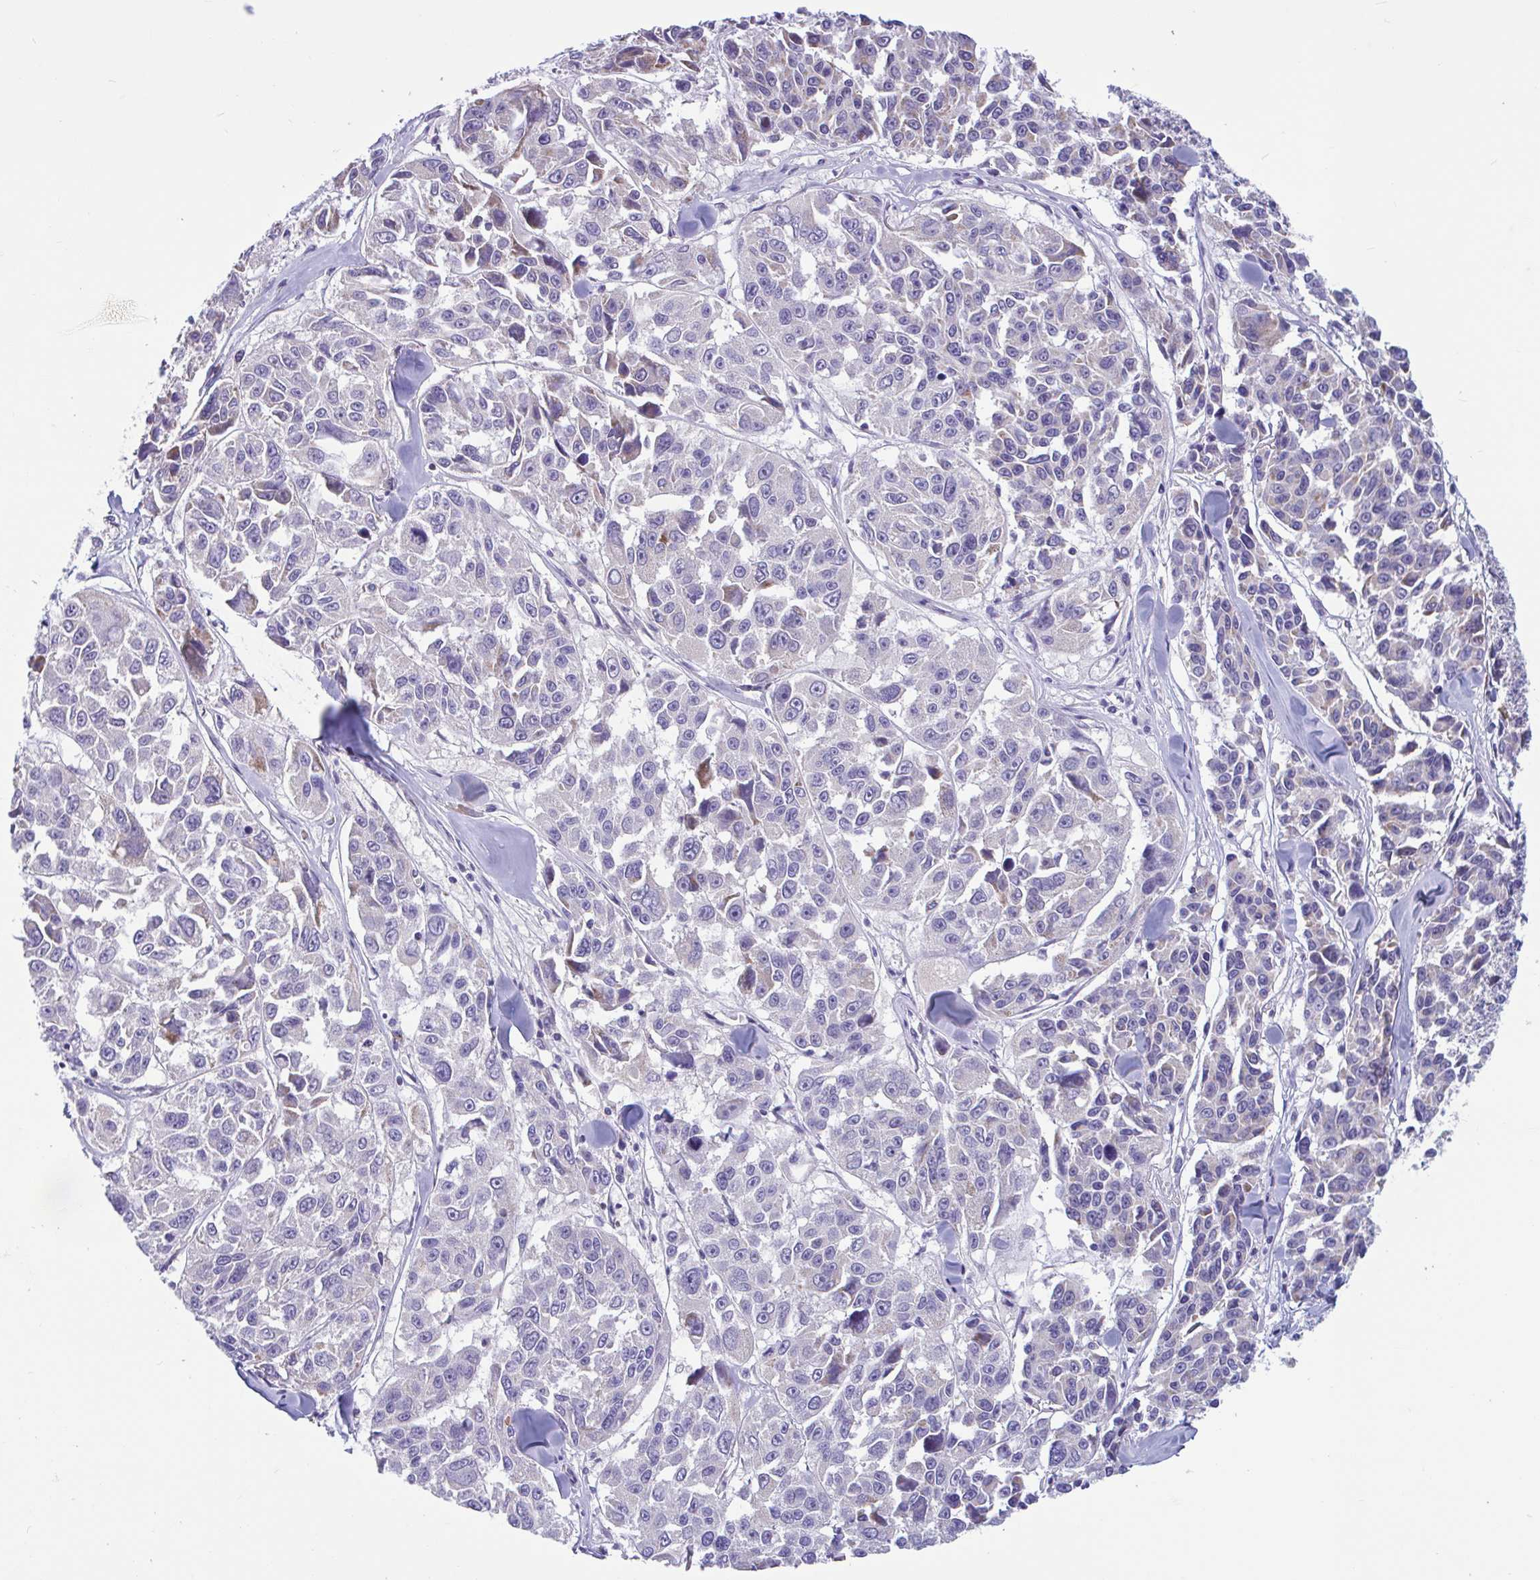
{"staining": {"intensity": "weak", "quantity": "<25%", "location": "cytoplasmic/membranous"}, "tissue": "melanoma", "cell_type": "Tumor cells", "image_type": "cancer", "snomed": [{"axis": "morphology", "description": "Malignant melanoma, NOS"}, {"axis": "topography", "description": "Skin"}], "caption": "Immunohistochemical staining of human malignant melanoma demonstrates no significant positivity in tumor cells.", "gene": "OR13A1", "patient": {"sex": "female", "age": 66}}